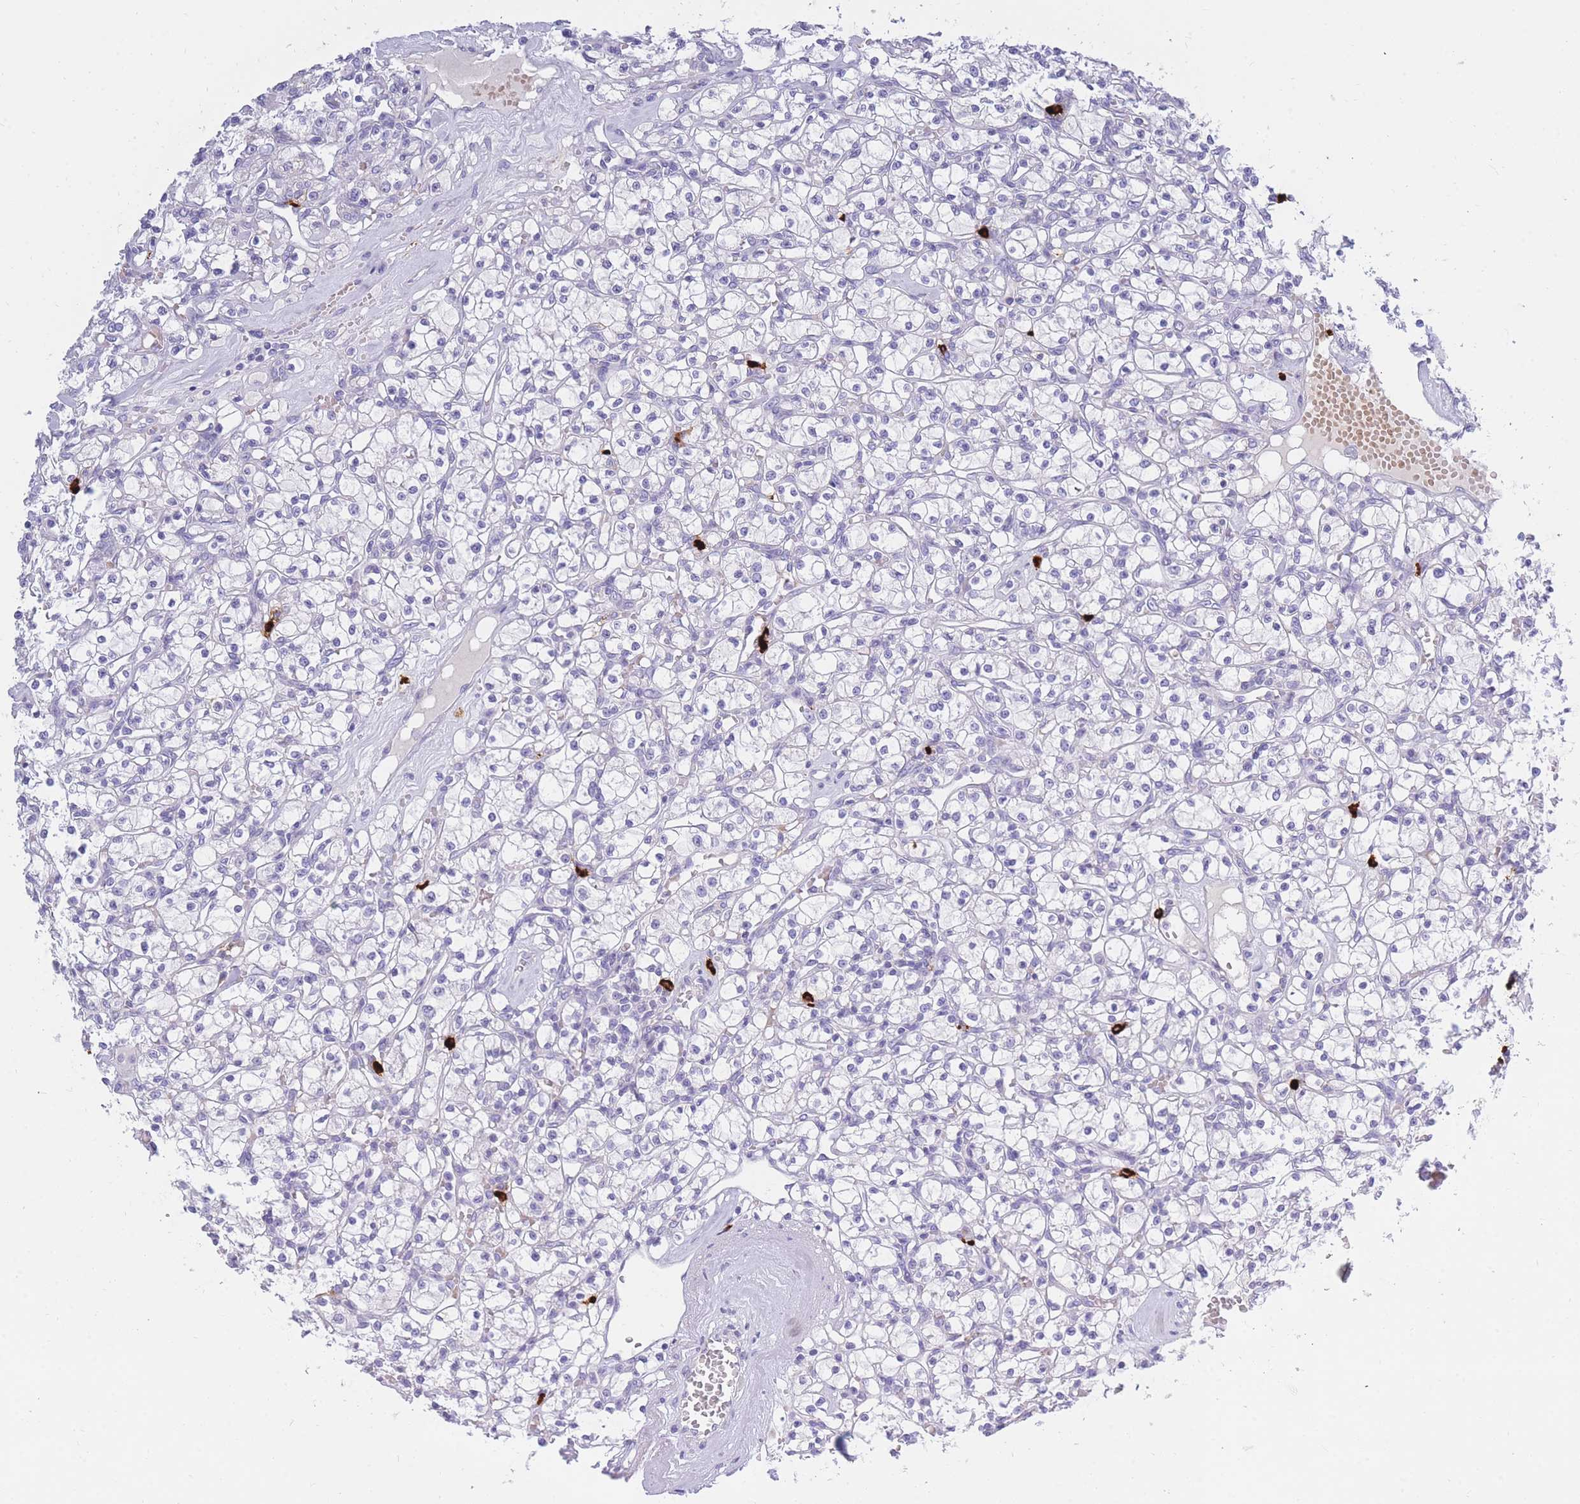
{"staining": {"intensity": "negative", "quantity": "none", "location": "none"}, "tissue": "renal cancer", "cell_type": "Tumor cells", "image_type": "cancer", "snomed": [{"axis": "morphology", "description": "Adenocarcinoma, NOS"}, {"axis": "topography", "description": "Kidney"}], "caption": "Protein analysis of adenocarcinoma (renal) reveals no significant positivity in tumor cells.", "gene": "TPSD1", "patient": {"sex": "female", "age": 59}}